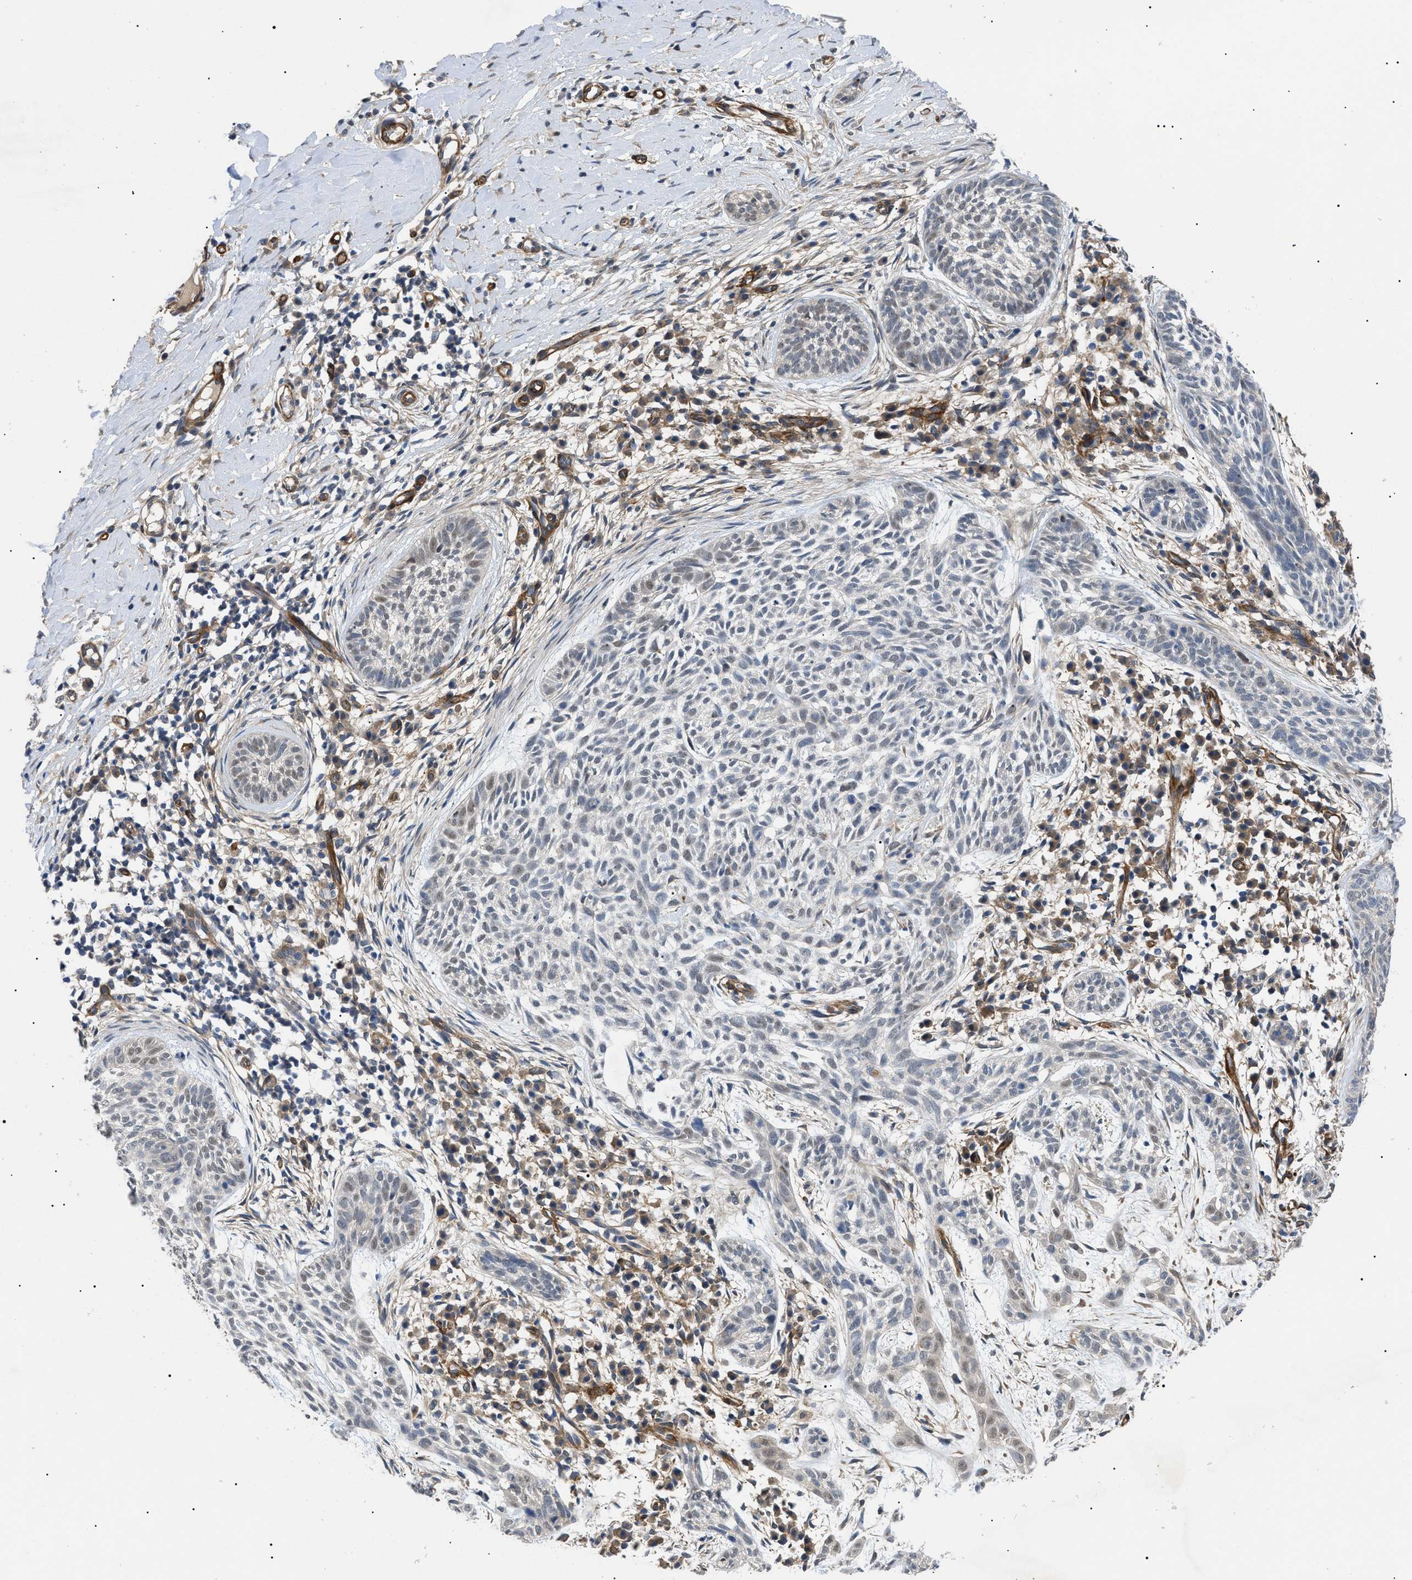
{"staining": {"intensity": "negative", "quantity": "none", "location": "none"}, "tissue": "skin cancer", "cell_type": "Tumor cells", "image_type": "cancer", "snomed": [{"axis": "morphology", "description": "Basal cell carcinoma"}, {"axis": "topography", "description": "Skin"}], "caption": "A micrograph of human skin cancer is negative for staining in tumor cells.", "gene": "CRCP", "patient": {"sex": "female", "age": 59}}